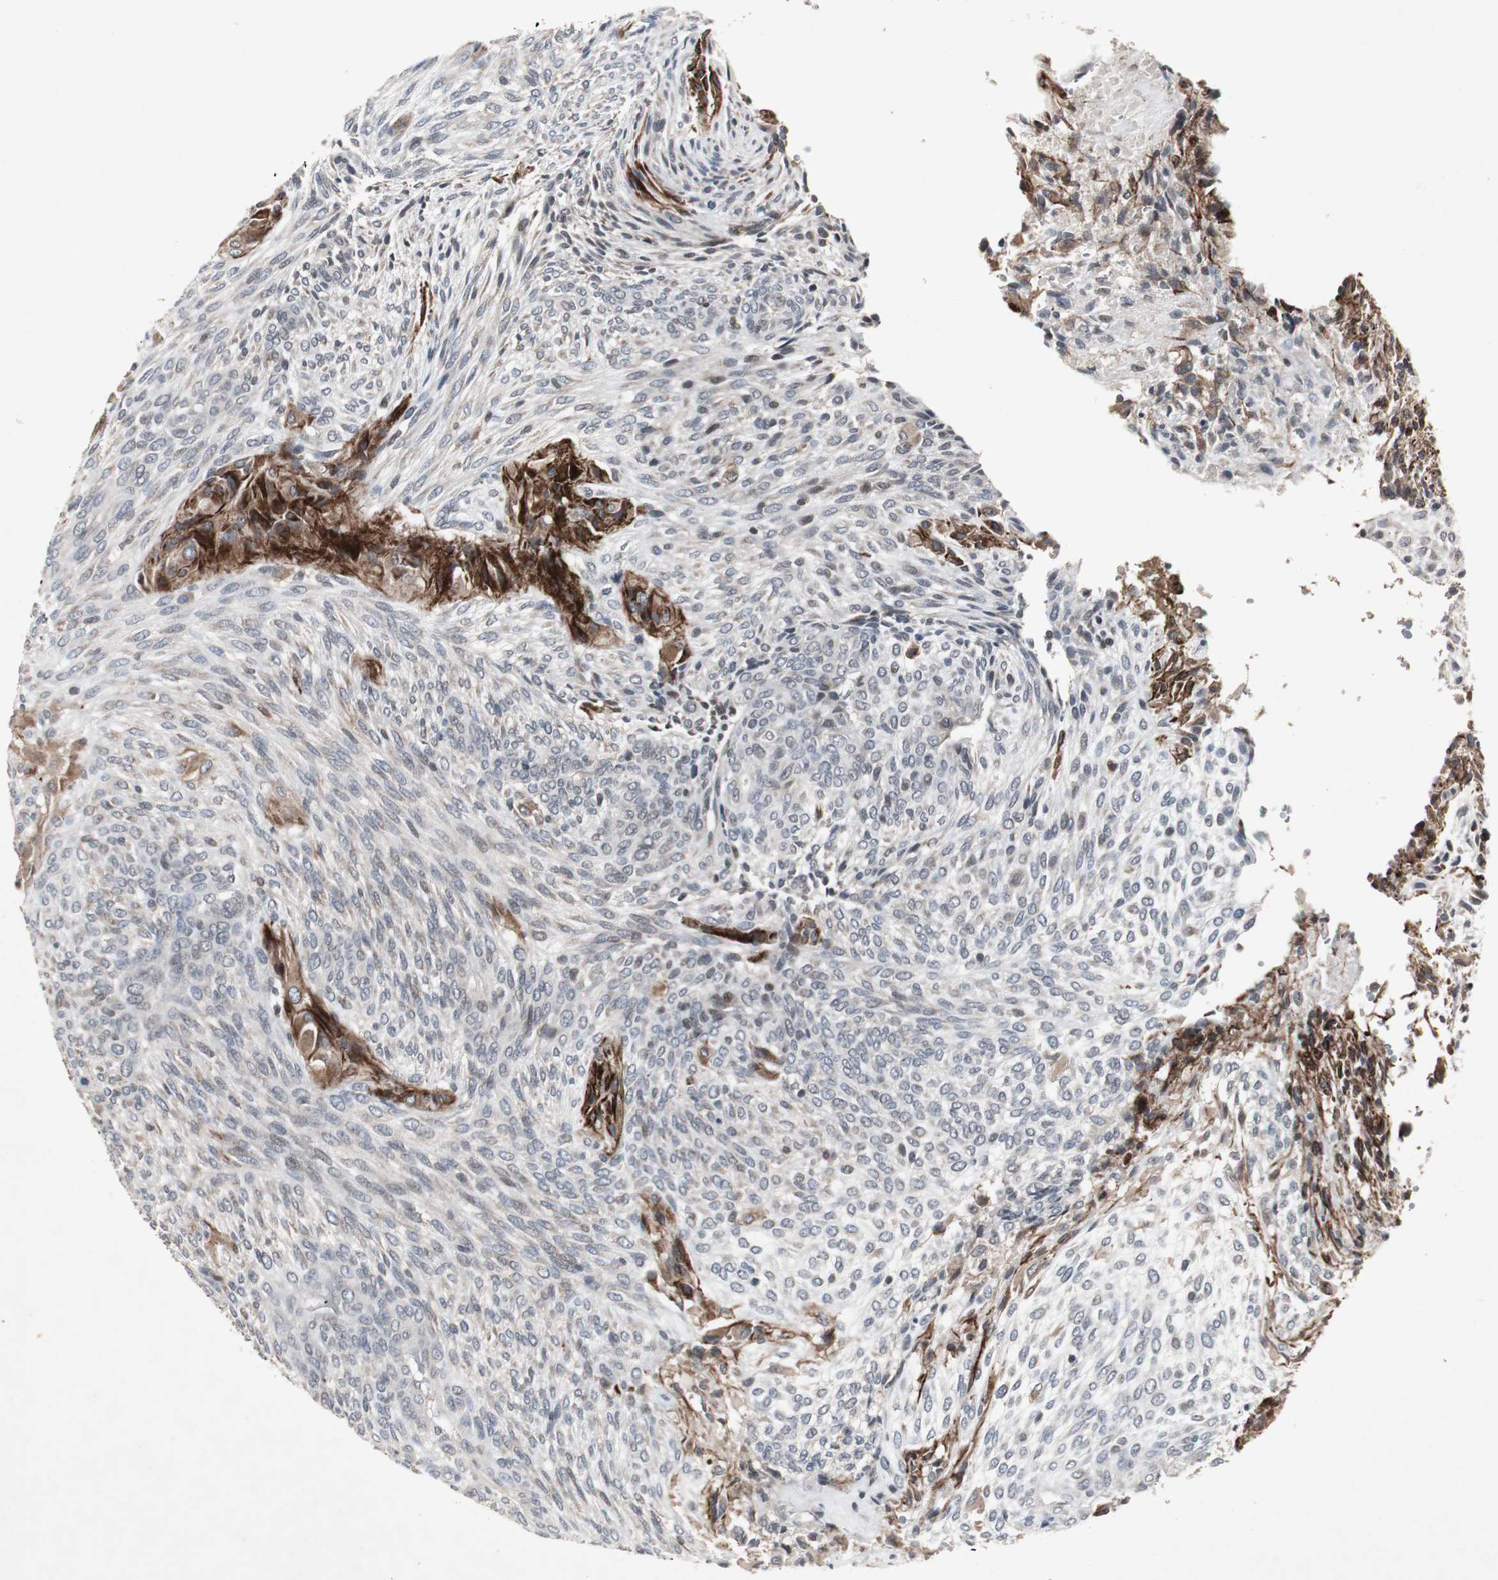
{"staining": {"intensity": "negative", "quantity": "none", "location": "none"}, "tissue": "glioma", "cell_type": "Tumor cells", "image_type": "cancer", "snomed": [{"axis": "morphology", "description": "Glioma, malignant, High grade"}, {"axis": "topography", "description": "Cerebral cortex"}], "caption": "Immunohistochemistry of malignant glioma (high-grade) exhibits no positivity in tumor cells. (Immunohistochemistry, brightfield microscopy, high magnification).", "gene": "ZNF396", "patient": {"sex": "female", "age": 55}}